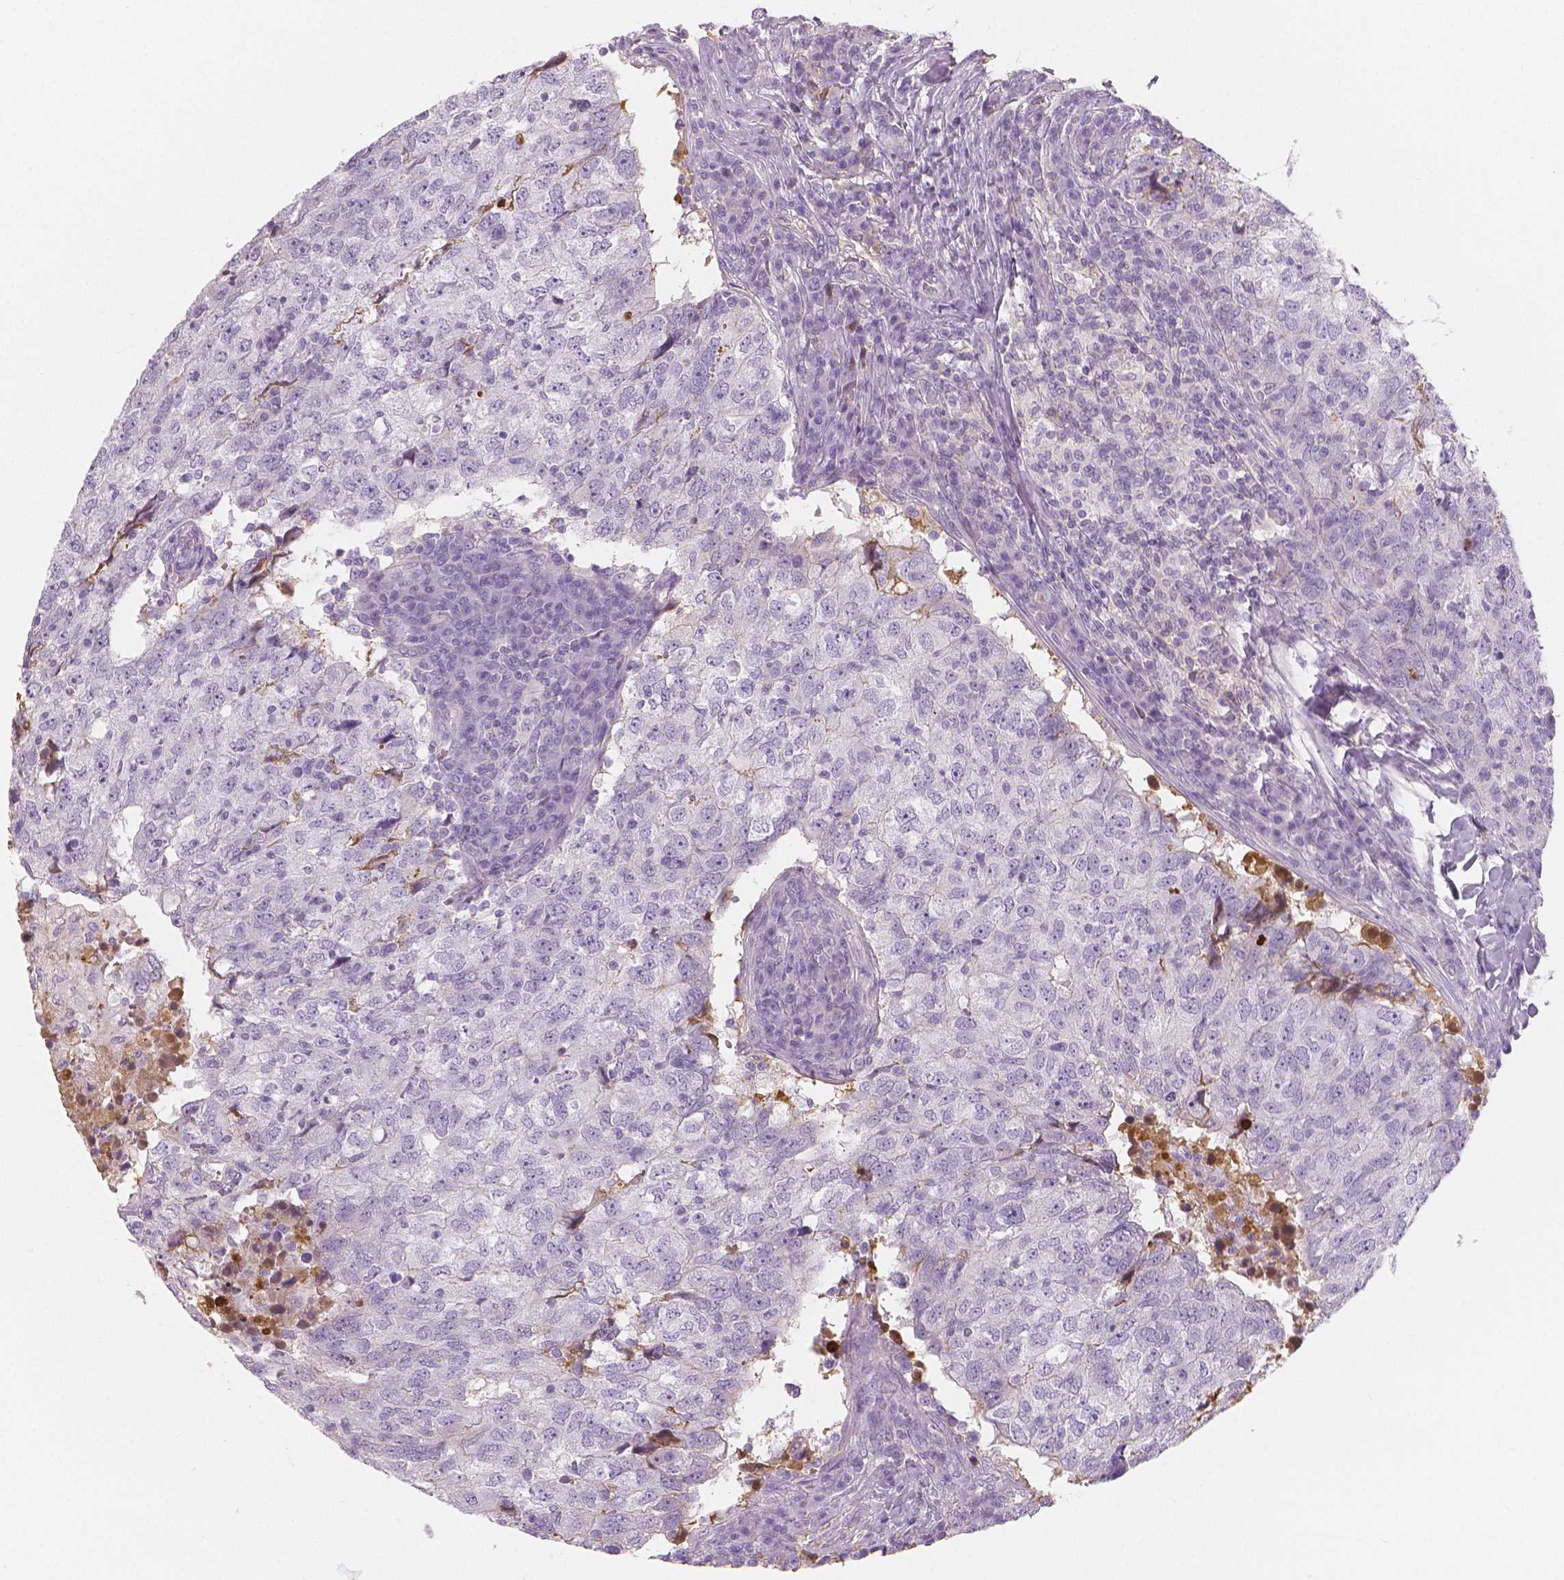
{"staining": {"intensity": "negative", "quantity": "none", "location": "none"}, "tissue": "breast cancer", "cell_type": "Tumor cells", "image_type": "cancer", "snomed": [{"axis": "morphology", "description": "Duct carcinoma"}, {"axis": "topography", "description": "Breast"}], "caption": "An immunohistochemistry (IHC) histopathology image of breast cancer (infiltrating ductal carcinoma) is shown. There is no staining in tumor cells of breast cancer (infiltrating ductal carcinoma).", "gene": "APOA4", "patient": {"sex": "female", "age": 30}}